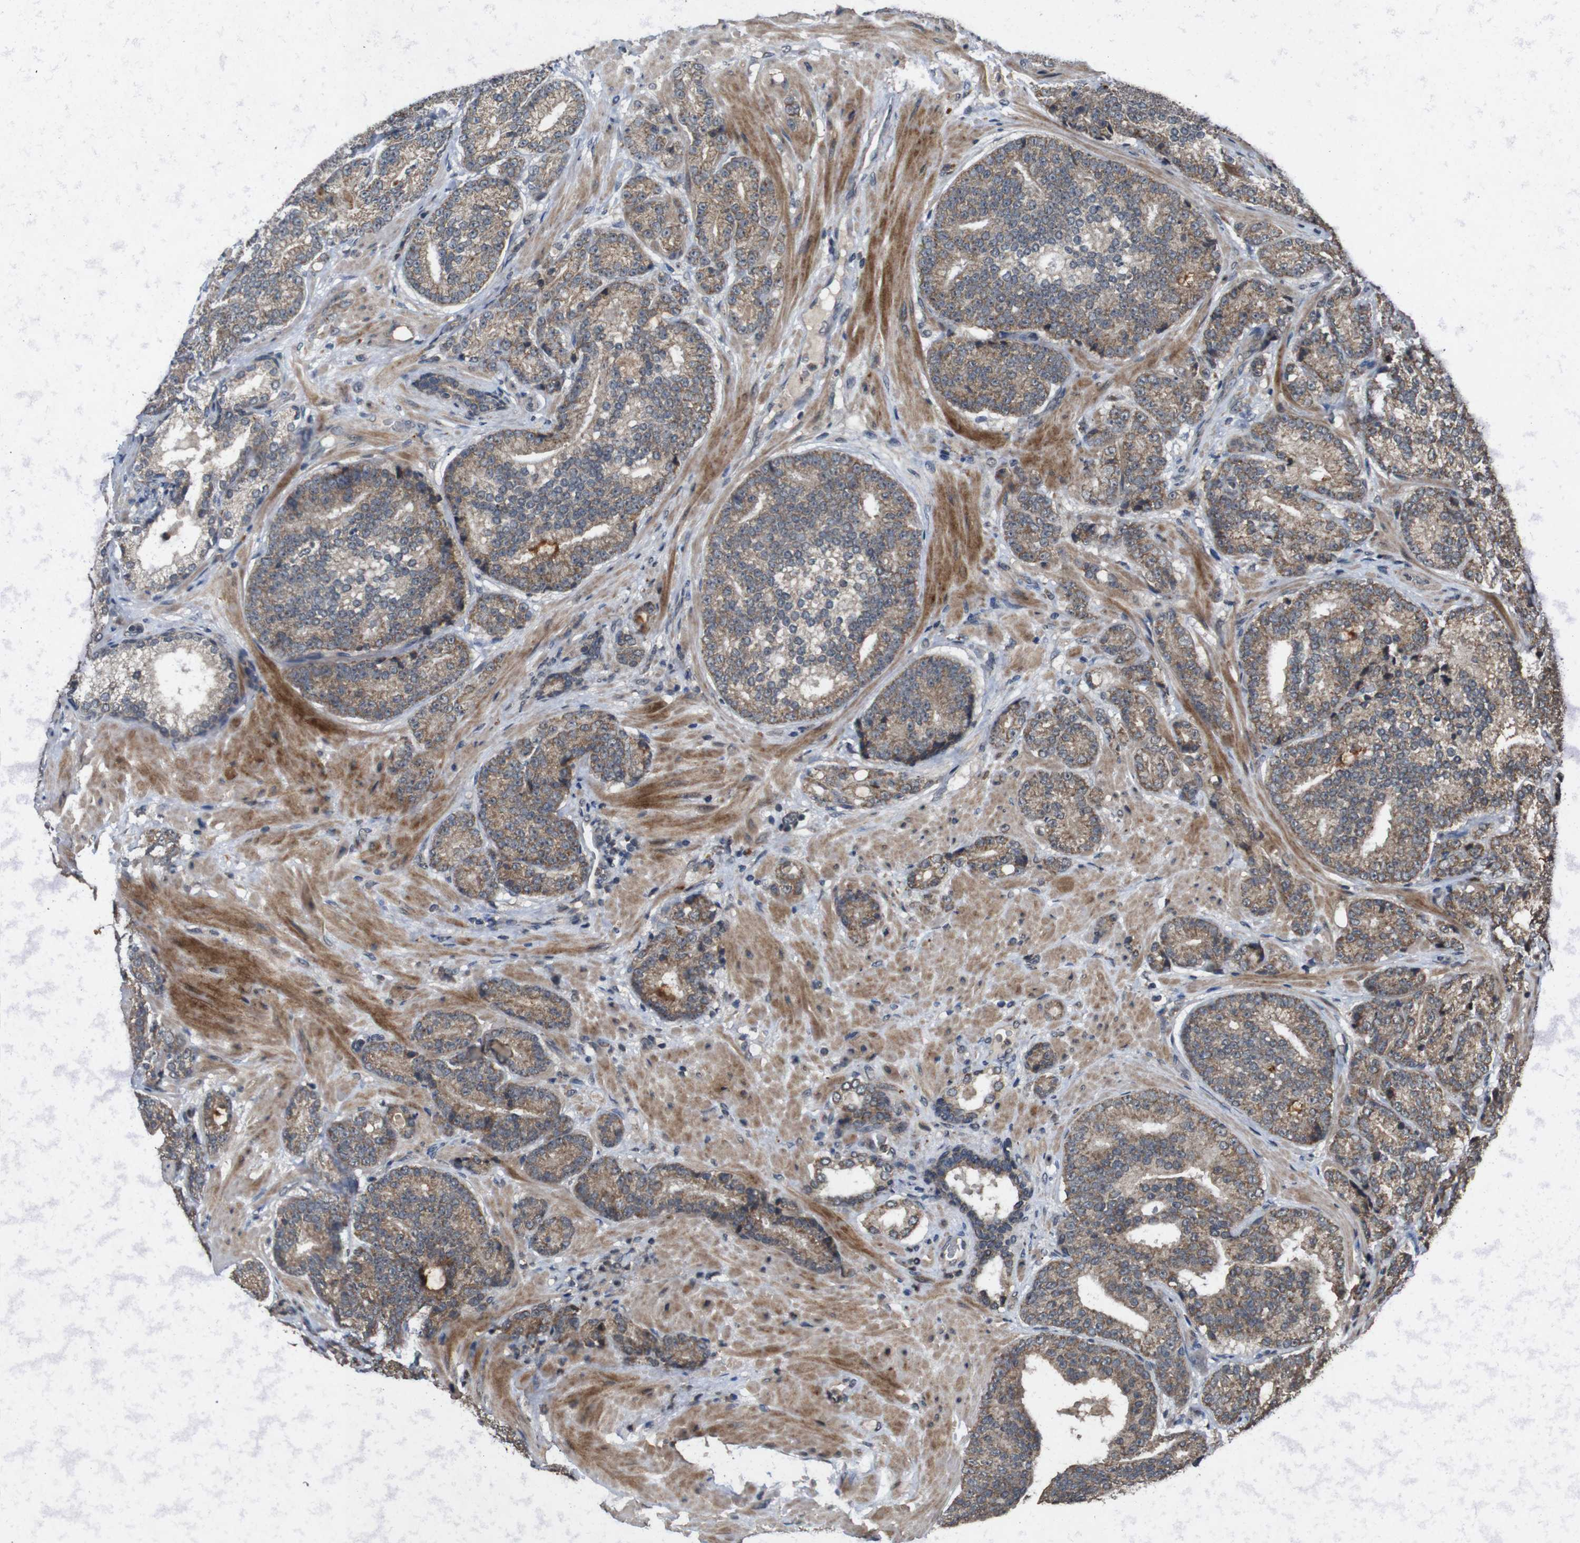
{"staining": {"intensity": "moderate", "quantity": ">75%", "location": "cytoplasmic/membranous"}, "tissue": "prostate cancer", "cell_type": "Tumor cells", "image_type": "cancer", "snomed": [{"axis": "morphology", "description": "Adenocarcinoma, High grade"}, {"axis": "topography", "description": "Prostate"}], "caption": "This micrograph demonstrates prostate cancer (high-grade adenocarcinoma) stained with immunohistochemistry (IHC) to label a protein in brown. The cytoplasmic/membranous of tumor cells show moderate positivity for the protein. Nuclei are counter-stained blue.", "gene": "SORL1", "patient": {"sex": "male", "age": 61}}